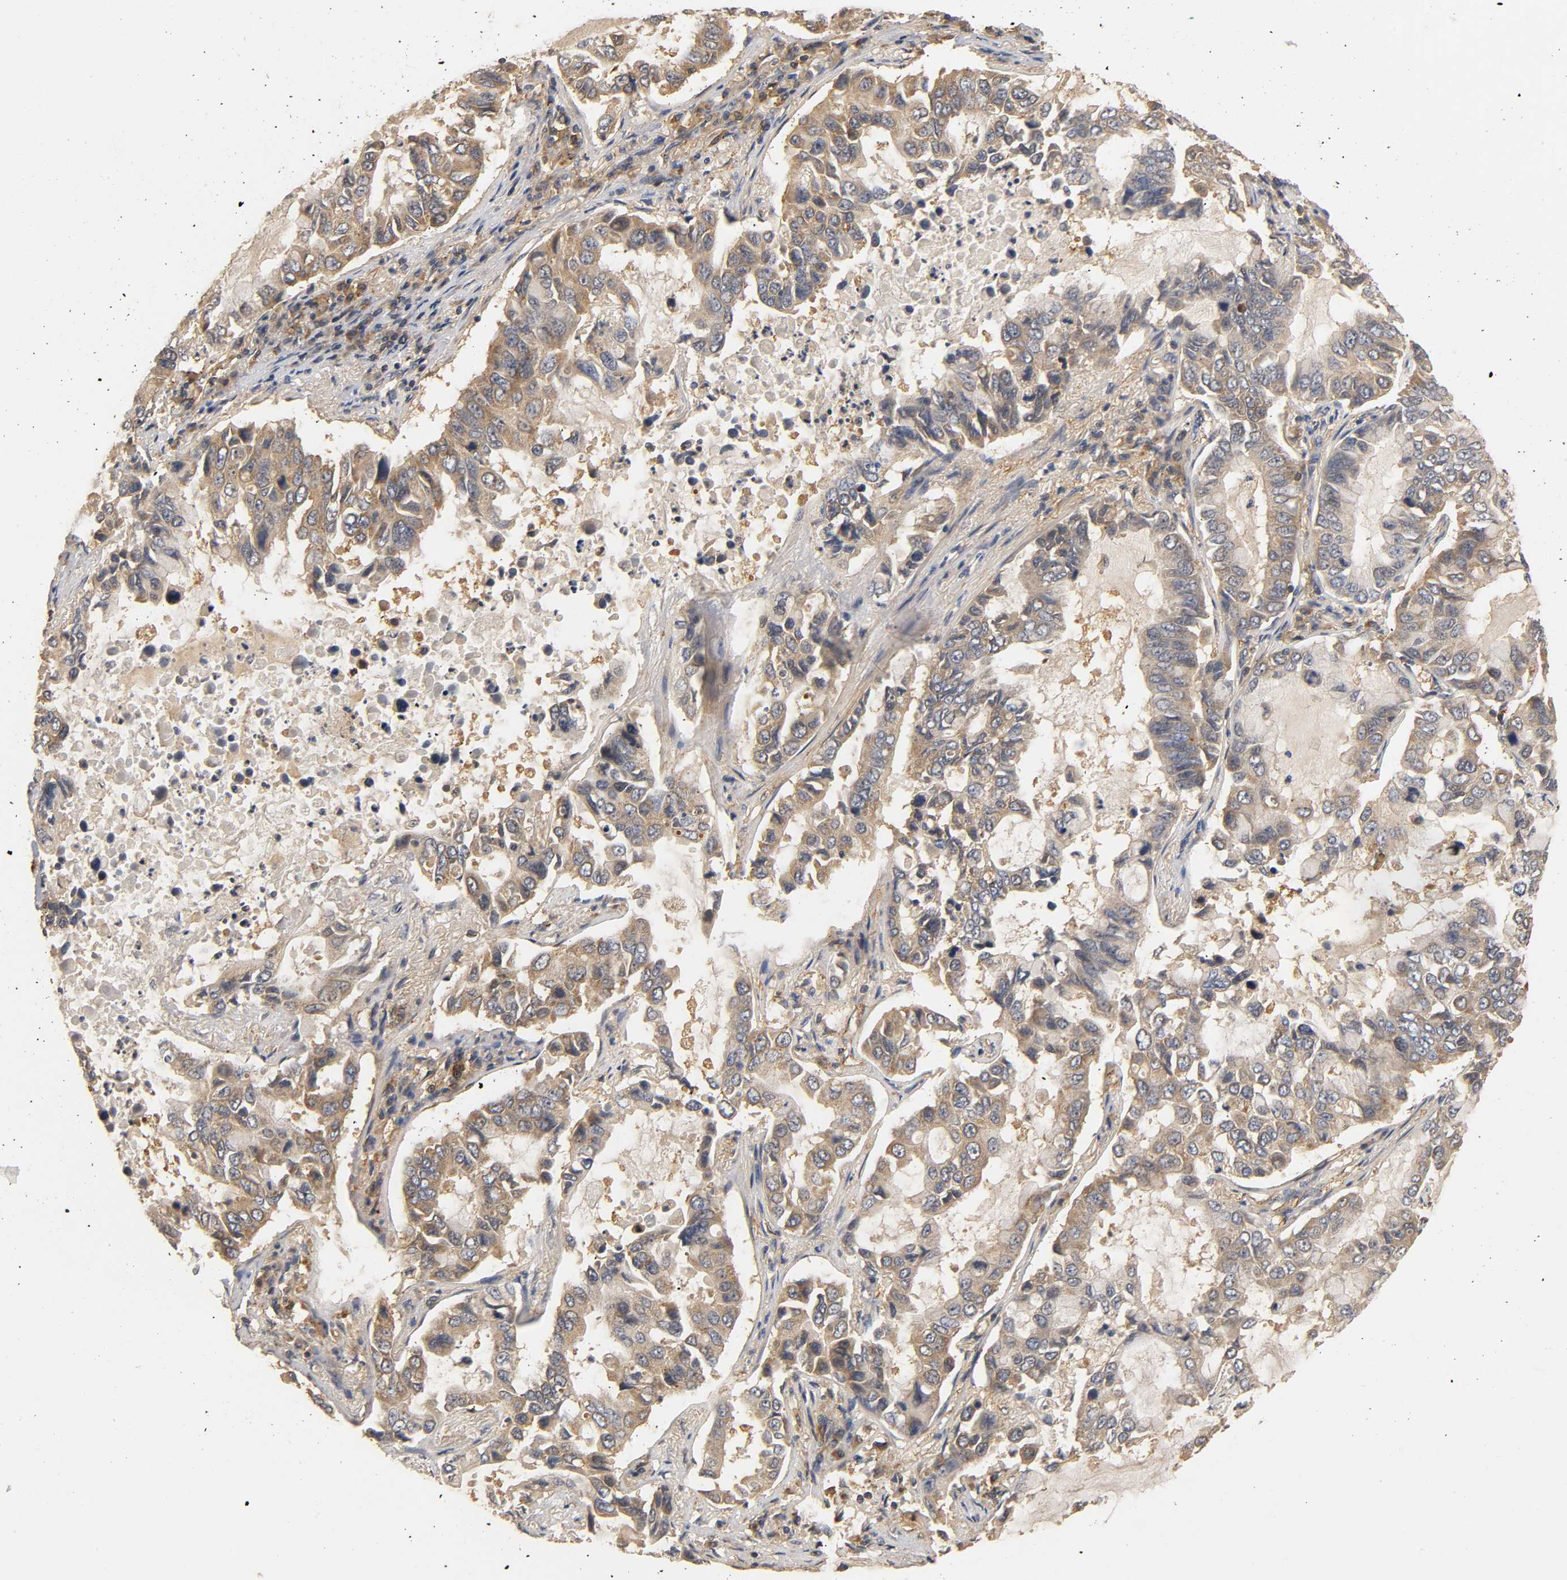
{"staining": {"intensity": "moderate", "quantity": "25%-75%", "location": "cytoplasmic/membranous"}, "tissue": "lung cancer", "cell_type": "Tumor cells", "image_type": "cancer", "snomed": [{"axis": "morphology", "description": "Adenocarcinoma, NOS"}, {"axis": "topography", "description": "Lung"}], "caption": "Lung adenocarcinoma stained with a brown dye exhibits moderate cytoplasmic/membranous positive expression in approximately 25%-75% of tumor cells.", "gene": "SCAP", "patient": {"sex": "male", "age": 64}}